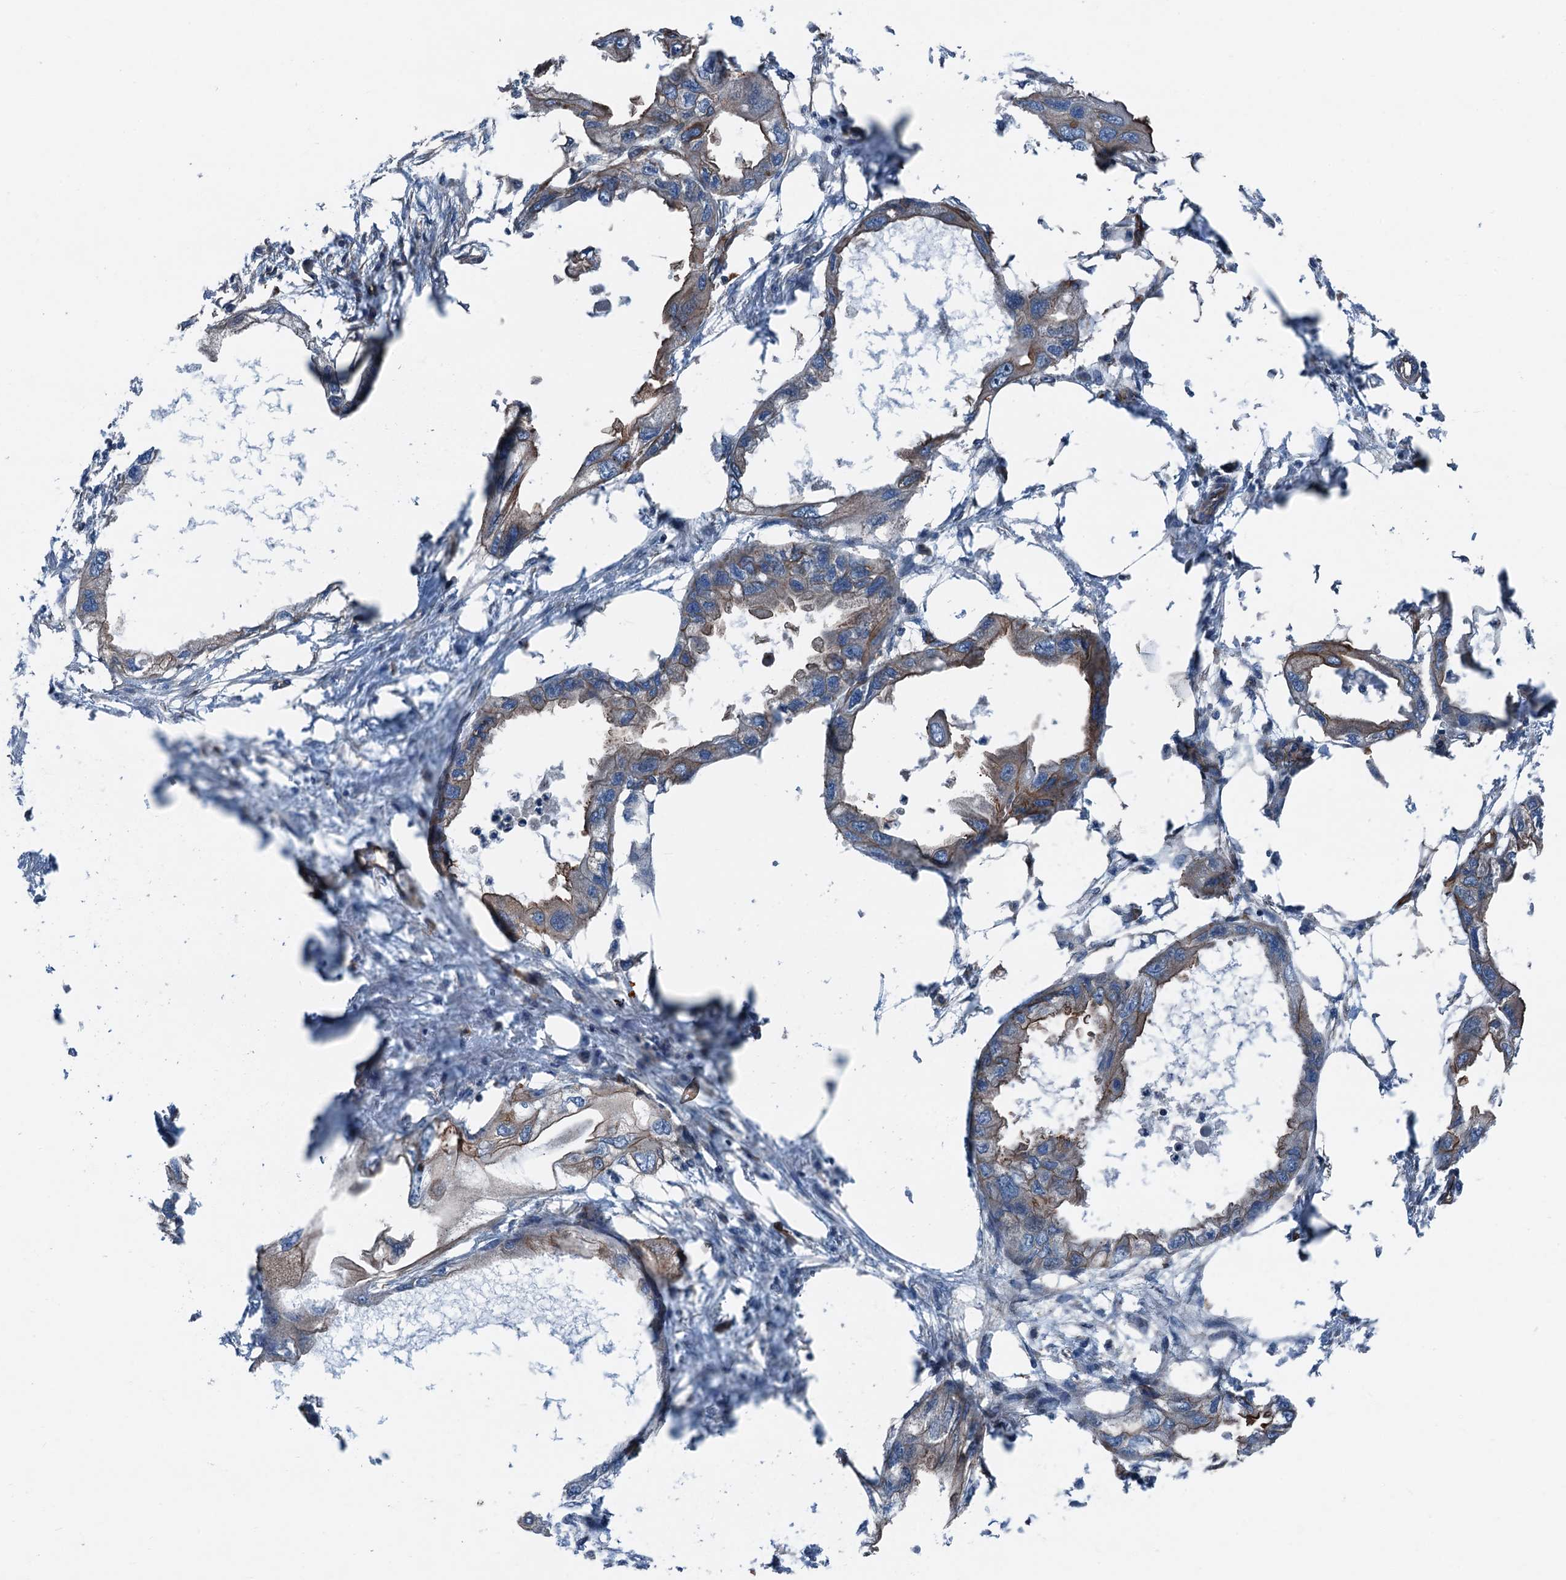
{"staining": {"intensity": "moderate", "quantity": "<25%", "location": "cytoplasmic/membranous"}, "tissue": "endometrial cancer", "cell_type": "Tumor cells", "image_type": "cancer", "snomed": [{"axis": "morphology", "description": "Adenocarcinoma, NOS"}, {"axis": "morphology", "description": "Adenocarcinoma, metastatic, NOS"}, {"axis": "topography", "description": "Adipose tissue"}, {"axis": "topography", "description": "Endometrium"}], "caption": "The micrograph reveals immunohistochemical staining of metastatic adenocarcinoma (endometrial). There is moderate cytoplasmic/membranous staining is appreciated in about <25% of tumor cells.", "gene": "NMRAL1", "patient": {"sex": "female", "age": 67}}